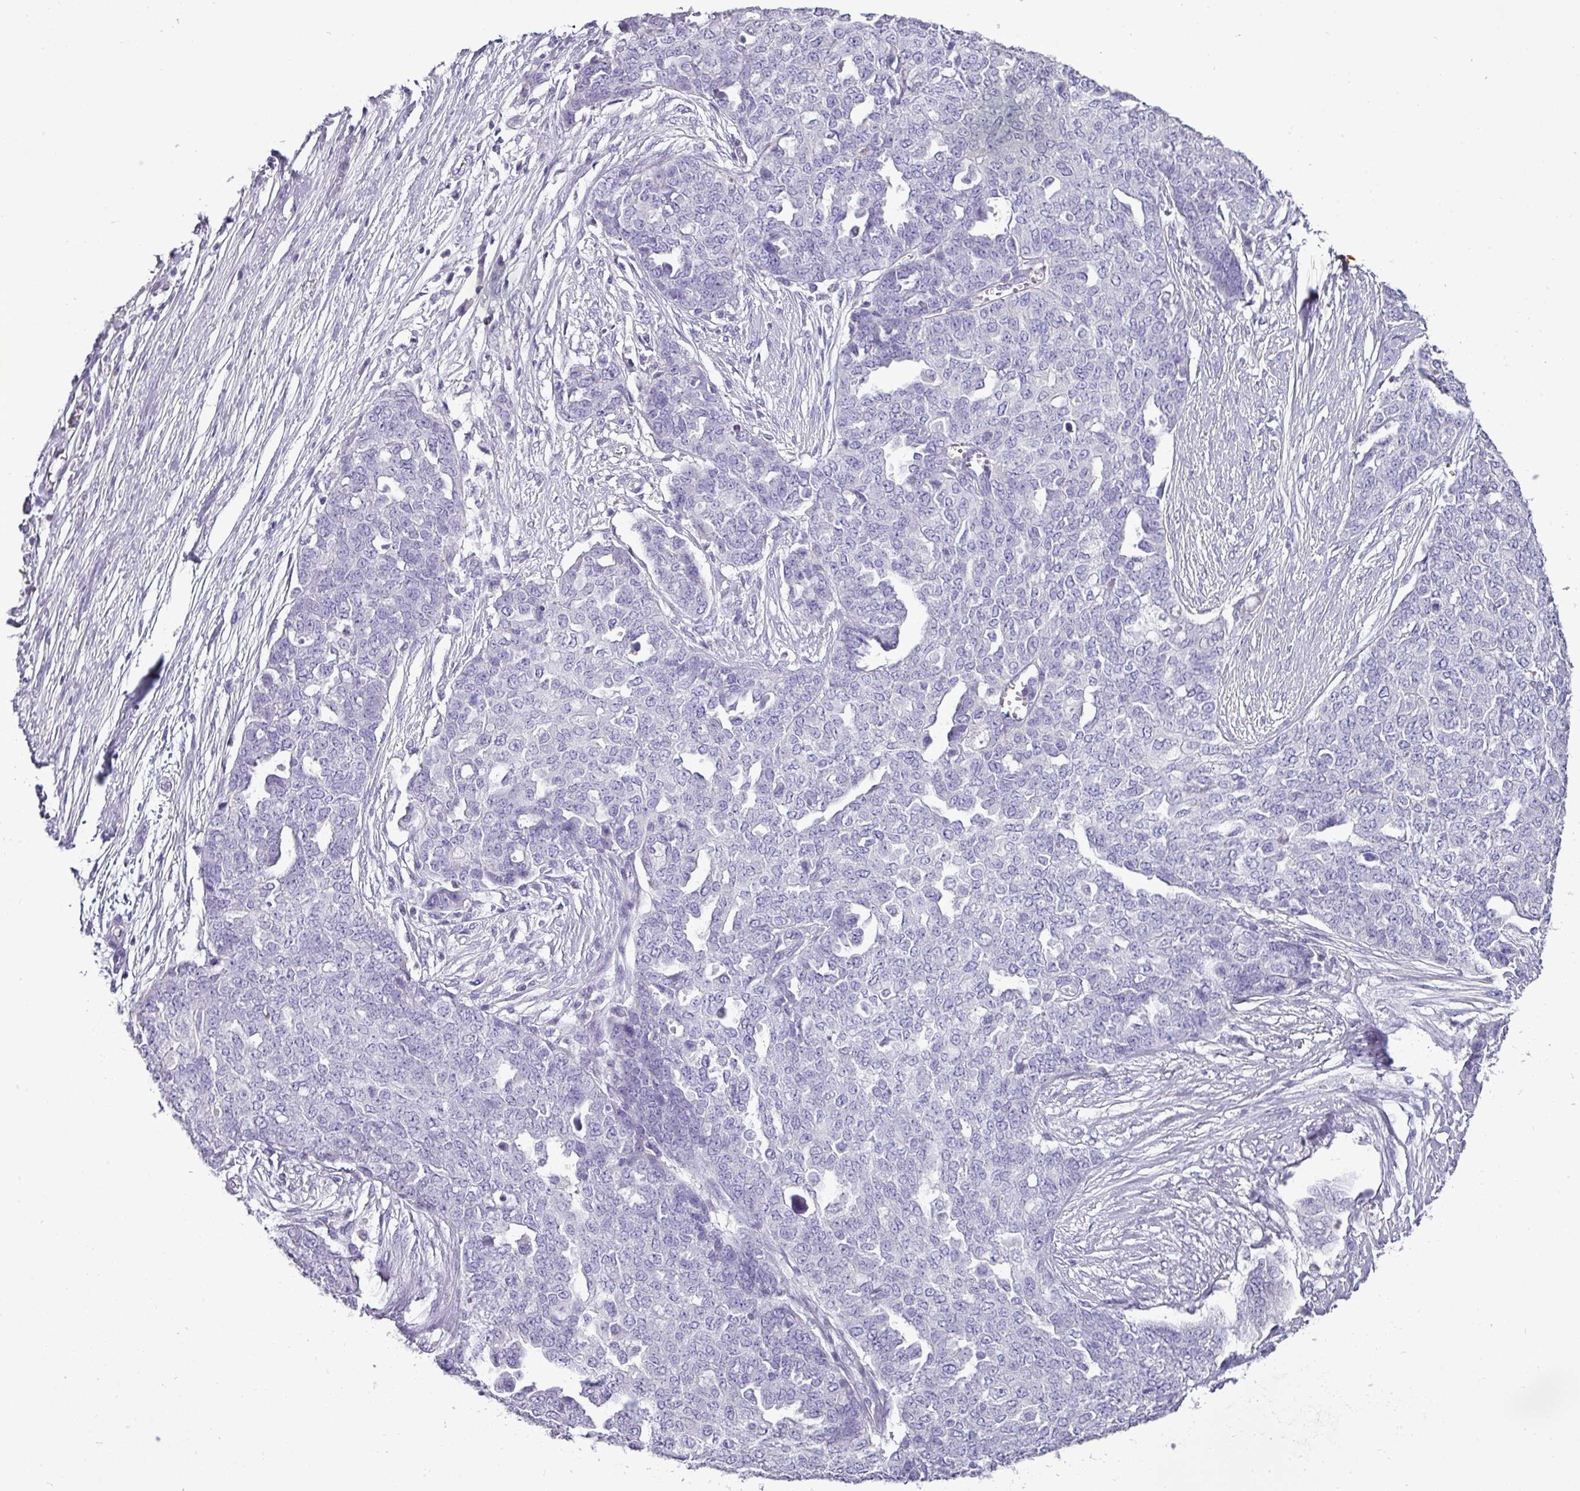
{"staining": {"intensity": "negative", "quantity": "none", "location": "none"}, "tissue": "ovarian cancer", "cell_type": "Tumor cells", "image_type": "cancer", "snomed": [{"axis": "morphology", "description": "Cystadenocarcinoma, serous, NOS"}, {"axis": "topography", "description": "Soft tissue"}, {"axis": "topography", "description": "Ovary"}], "caption": "Tumor cells show no significant protein positivity in ovarian serous cystadenocarcinoma.", "gene": "GSTA3", "patient": {"sex": "female", "age": 57}}